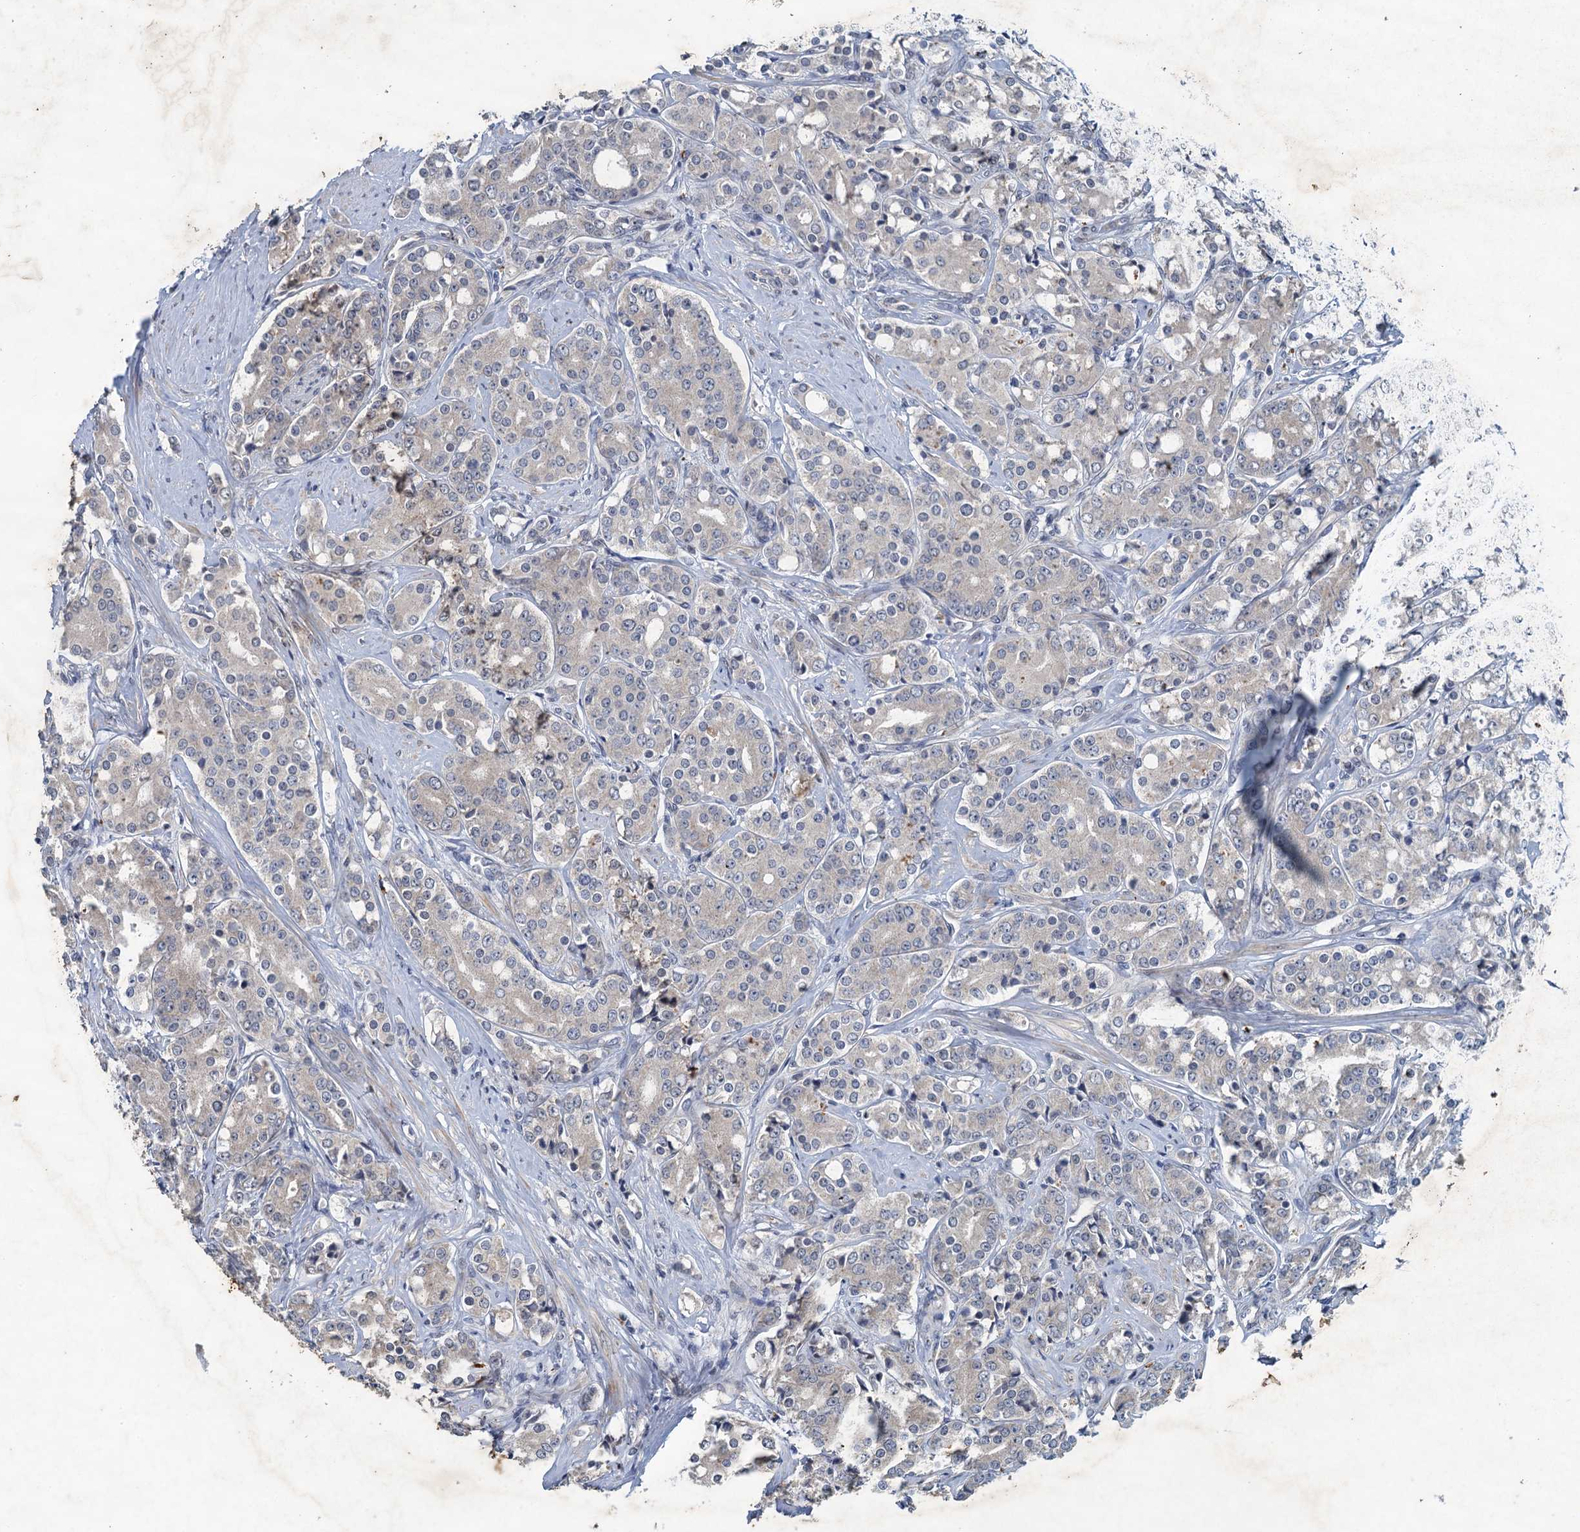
{"staining": {"intensity": "negative", "quantity": "none", "location": "none"}, "tissue": "prostate cancer", "cell_type": "Tumor cells", "image_type": "cancer", "snomed": [{"axis": "morphology", "description": "Adenocarcinoma, High grade"}, {"axis": "topography", "description": "Prostate"}], "caption": "A high-resolution photomicrograph shows immunohistochemistry (IHC) staining of prostate cancer (high-grade adenocarcinoma), which exhibits no significant positivity in tumor cells.", "gene": "TPCN1", "patient": {"sex": "male", "age": 62}}